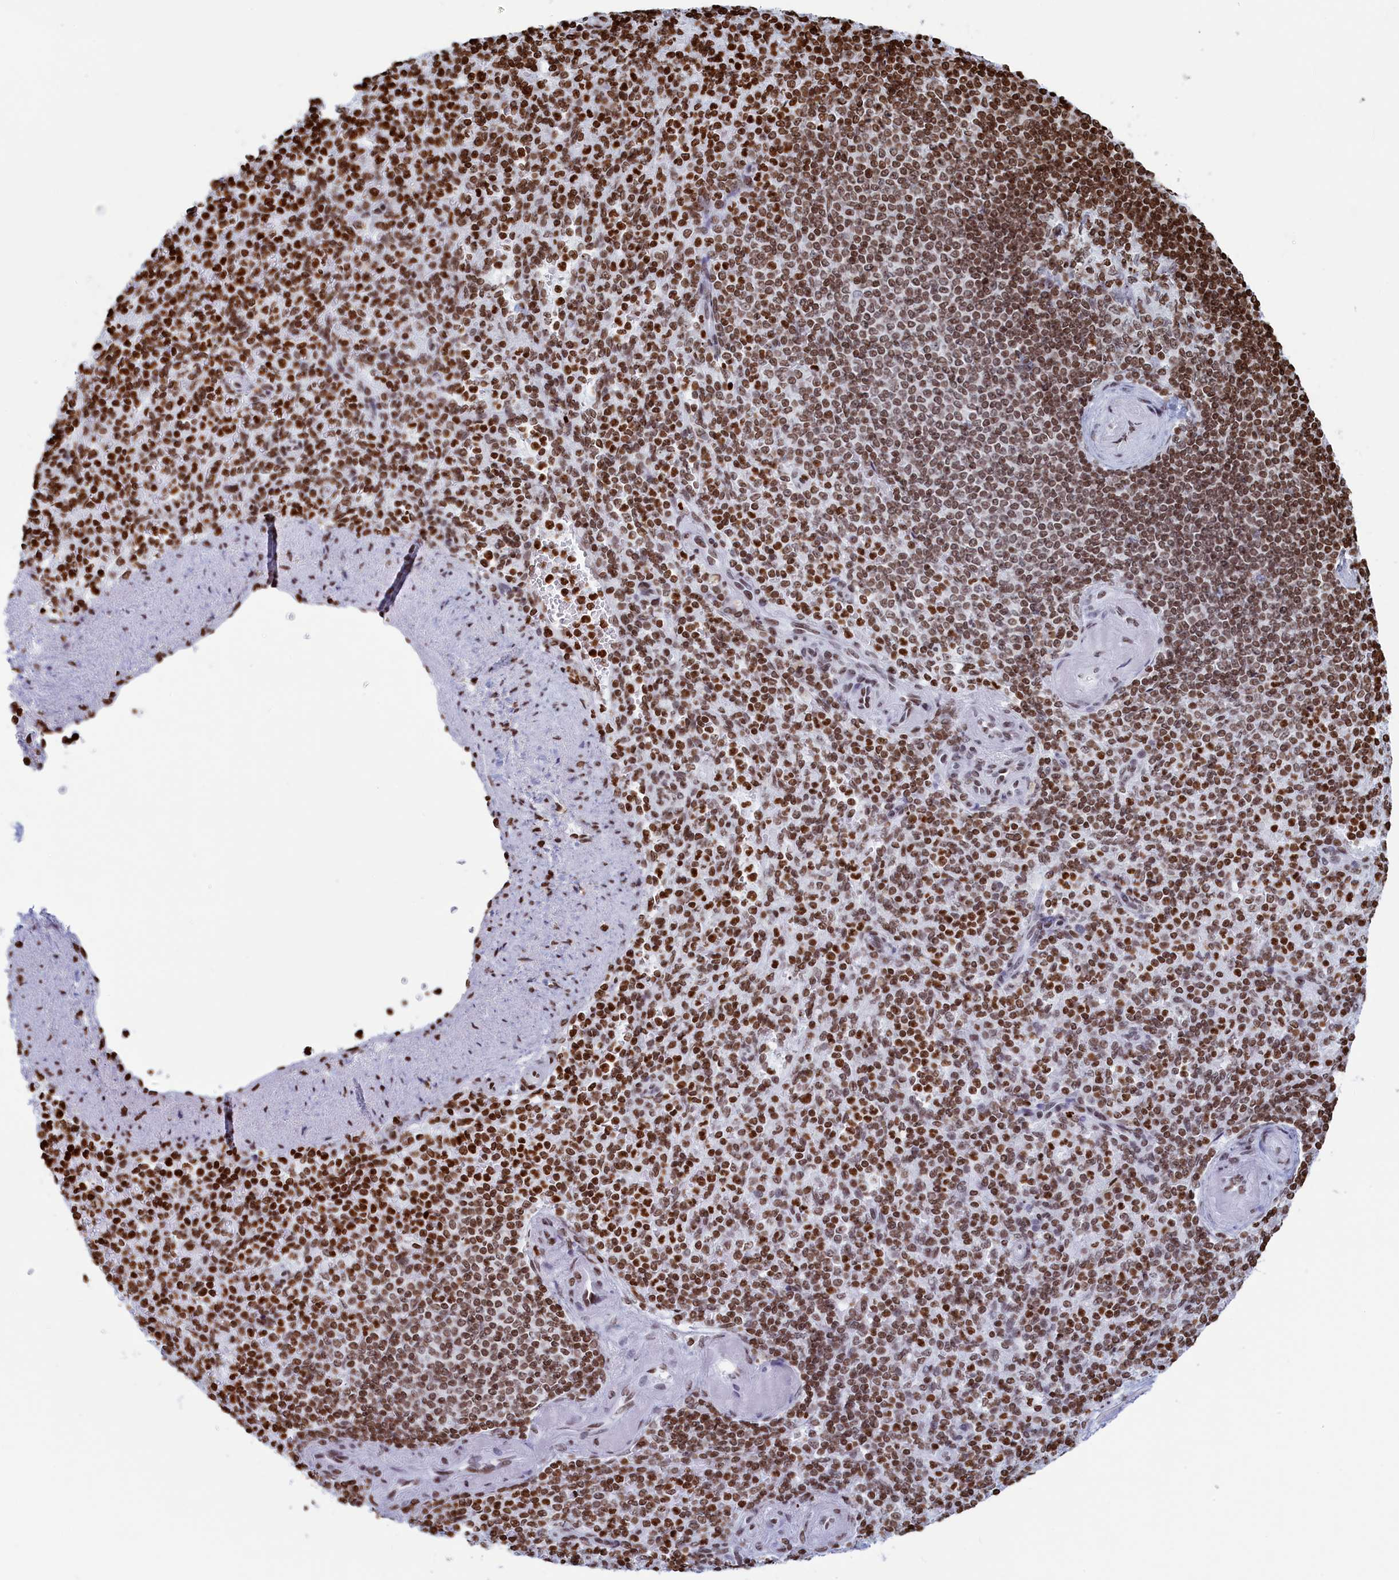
{"staining": {"intensity": "moderate", "quantity": ">75%", "location": "nuclear"}, "tissue": "spleen", "cell_type": "Cells in red pulp", "image_type": "normal", "snomed": [{"axis": "morphology", "description": "Normal tissue, NOS"}, {"axis": "topography", "description": "Spleen"}], "caption": "Spleen stained with immunohistochemistry (IHC) exhibits moderate nuclear staining in approximately >75% of cells in red pulp. The staining was performed using DAB, with brown indicating positive protein expression. Nuclei are stained blue with hematoxylin.", "gene": "APOBEC3A", "patient": {"sex": "female", "age": 74}}